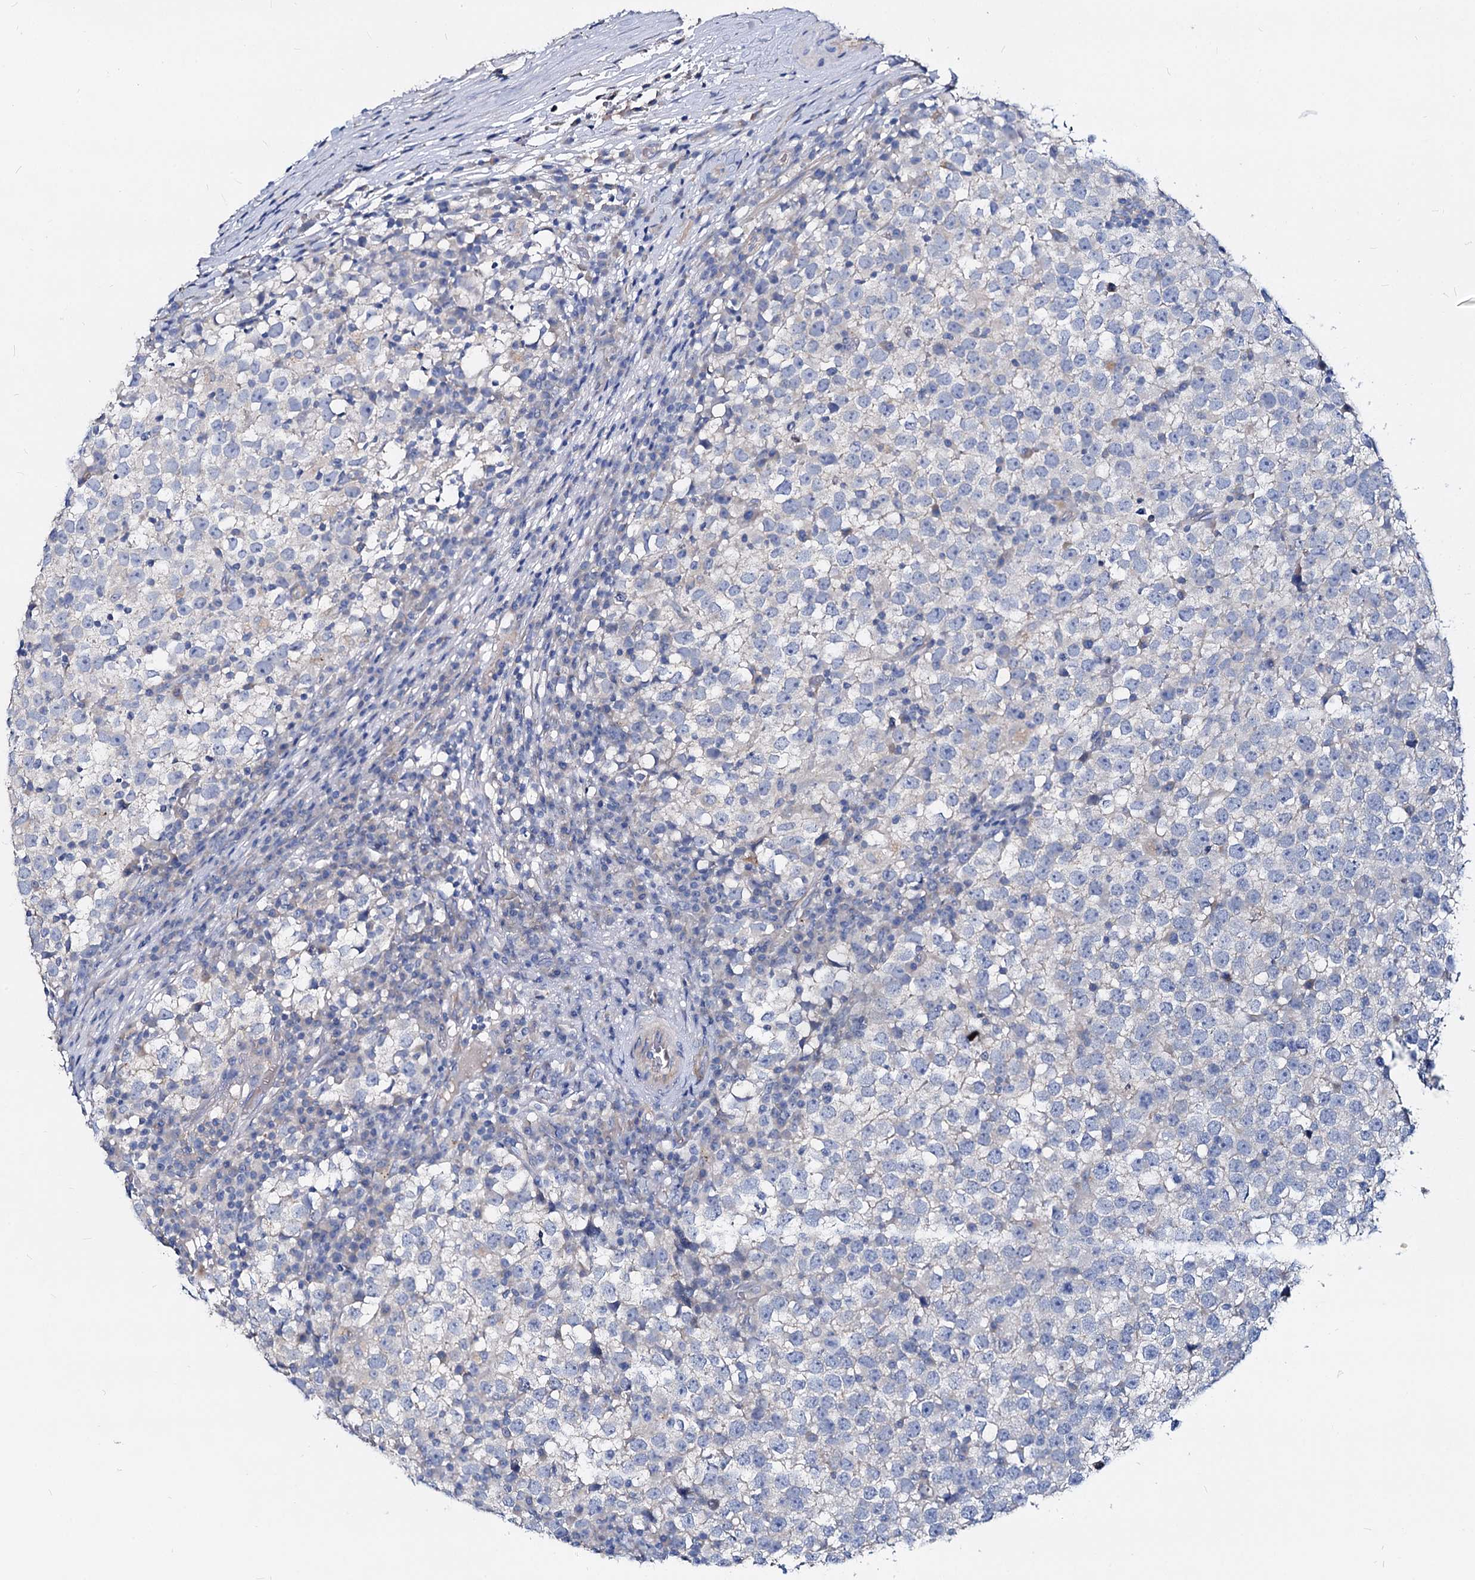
{"staining": {"intensity": "negative", "quantity": "none", "location": "none"}, "tissue": "testis cancer", "cell_type": "Tumor cells", "image_type": "cancer", "snomed": [{"axis": "morphology", "description": "Seminoma, NOS"}, {"axis": "topography", "description": "Testis"}], "caption": "Seminoma (testis) stained for a protein using IHC exhibits no staining tumor cells.", "gene": "DYDC2", "patient": {"sex": "male", "age": 65}}